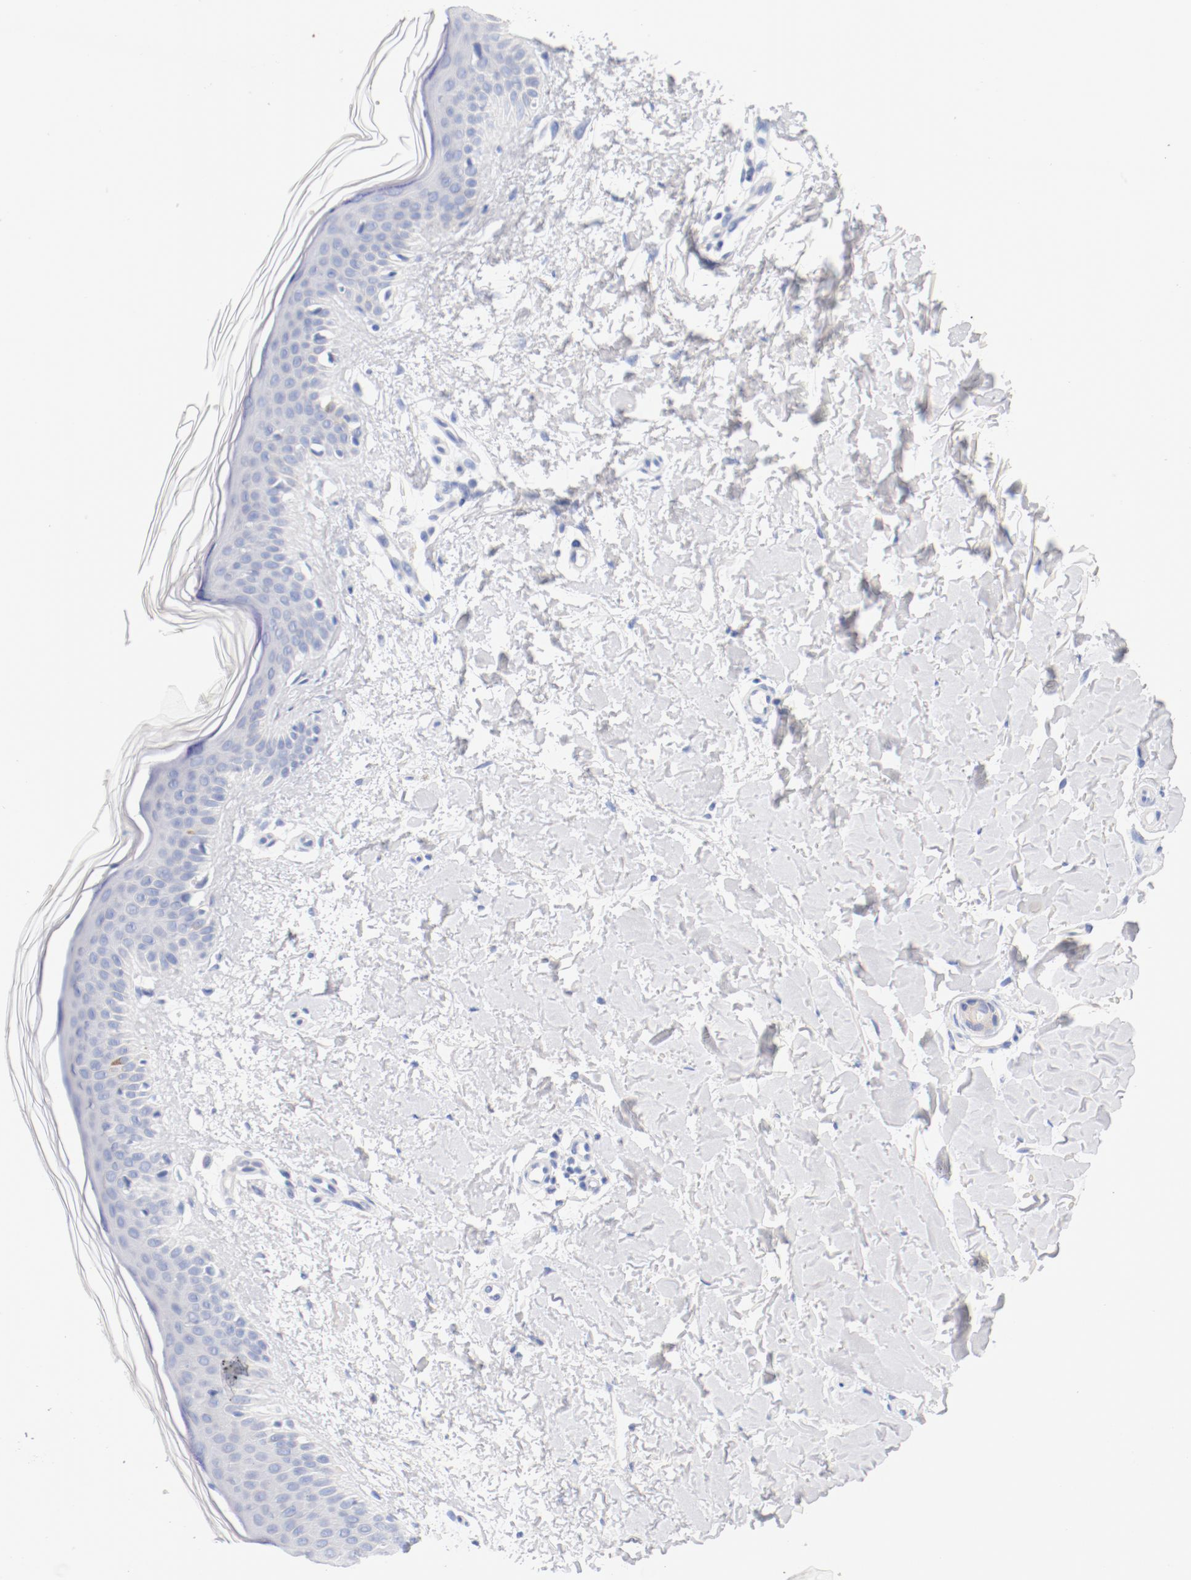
{"staining": {"intensity": "negative", "quantity": "none", "location": "none"}, "tissue": "skin", "cell_type": "Fibroblasts", "image_type": "normal", "snomed": [{"axis": "morphology", "description": "Normal tissue, NOS"}, {"axis": "topography", "description": "Skin"}], "caption": "There is no significant expression in fibroblasts of skin. (Brightfield microscopy of DAB (3,3'-diaminobenzidine) IHC at high magnification).", "gene": "HOMER1", "patient": {"sex": "female", "age": 56}}